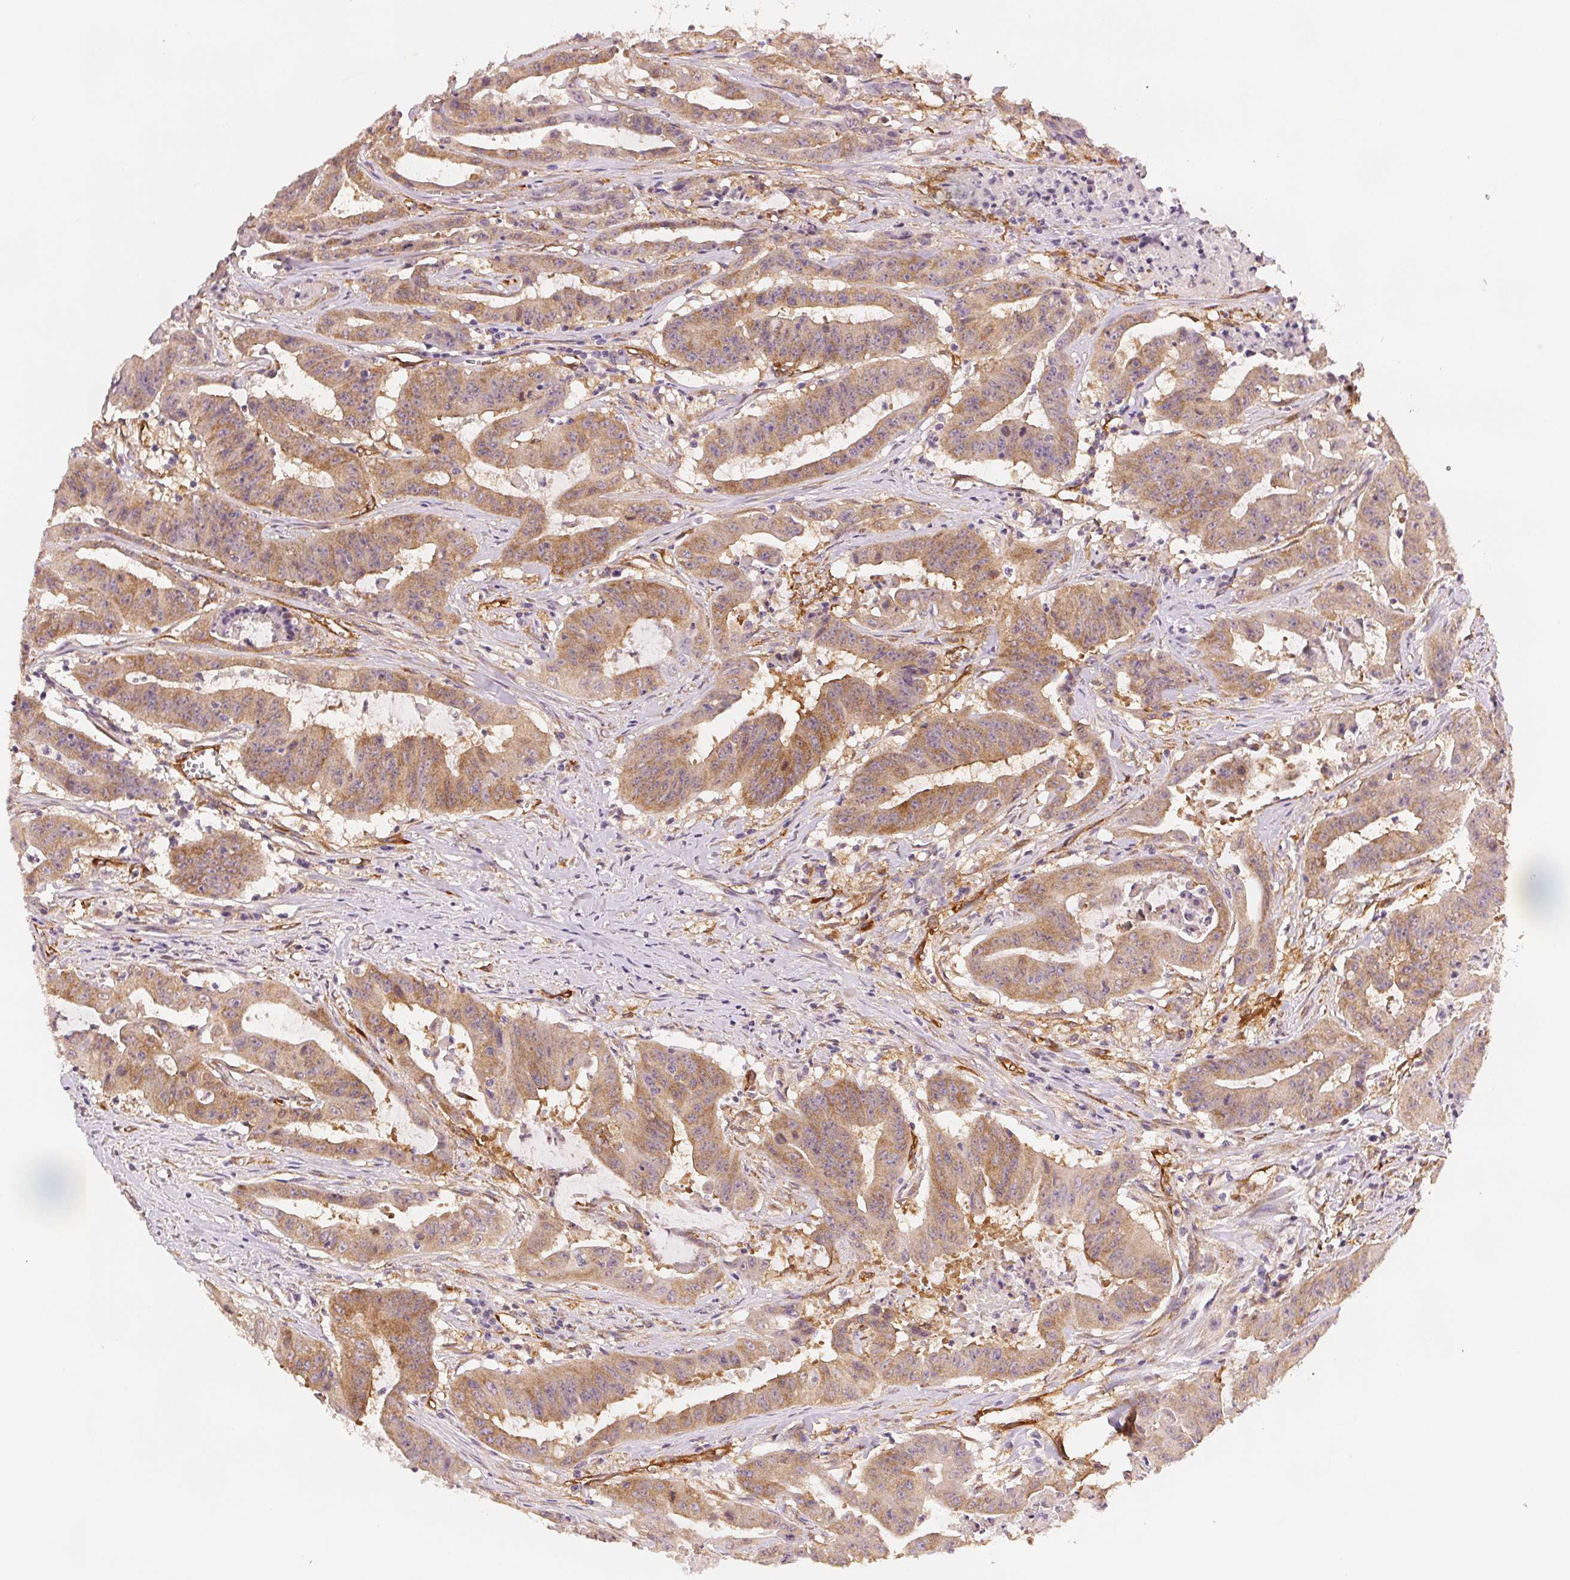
{"staining": {"intensity": "moderate", "quantity": ">75%", "location": "cytoplasmic/membranous"}, "tissue": "colorectal cancer", "cell_type": "Tumor cells", "image_type": "cancer", "snomed": [{"axis": "morphology", "description": "Adenocarcinoma, NOS"}, {"axis": "topography", "description": "Colon"}], "caption": "The photomicrograph reveals a brown stain indicating the presence of a protein in the cytoplasmic/membranous of tumor cells in colorectal cancer.", "gene": "DIAPH2", "patient": {"sex": "male", "age": 33}}